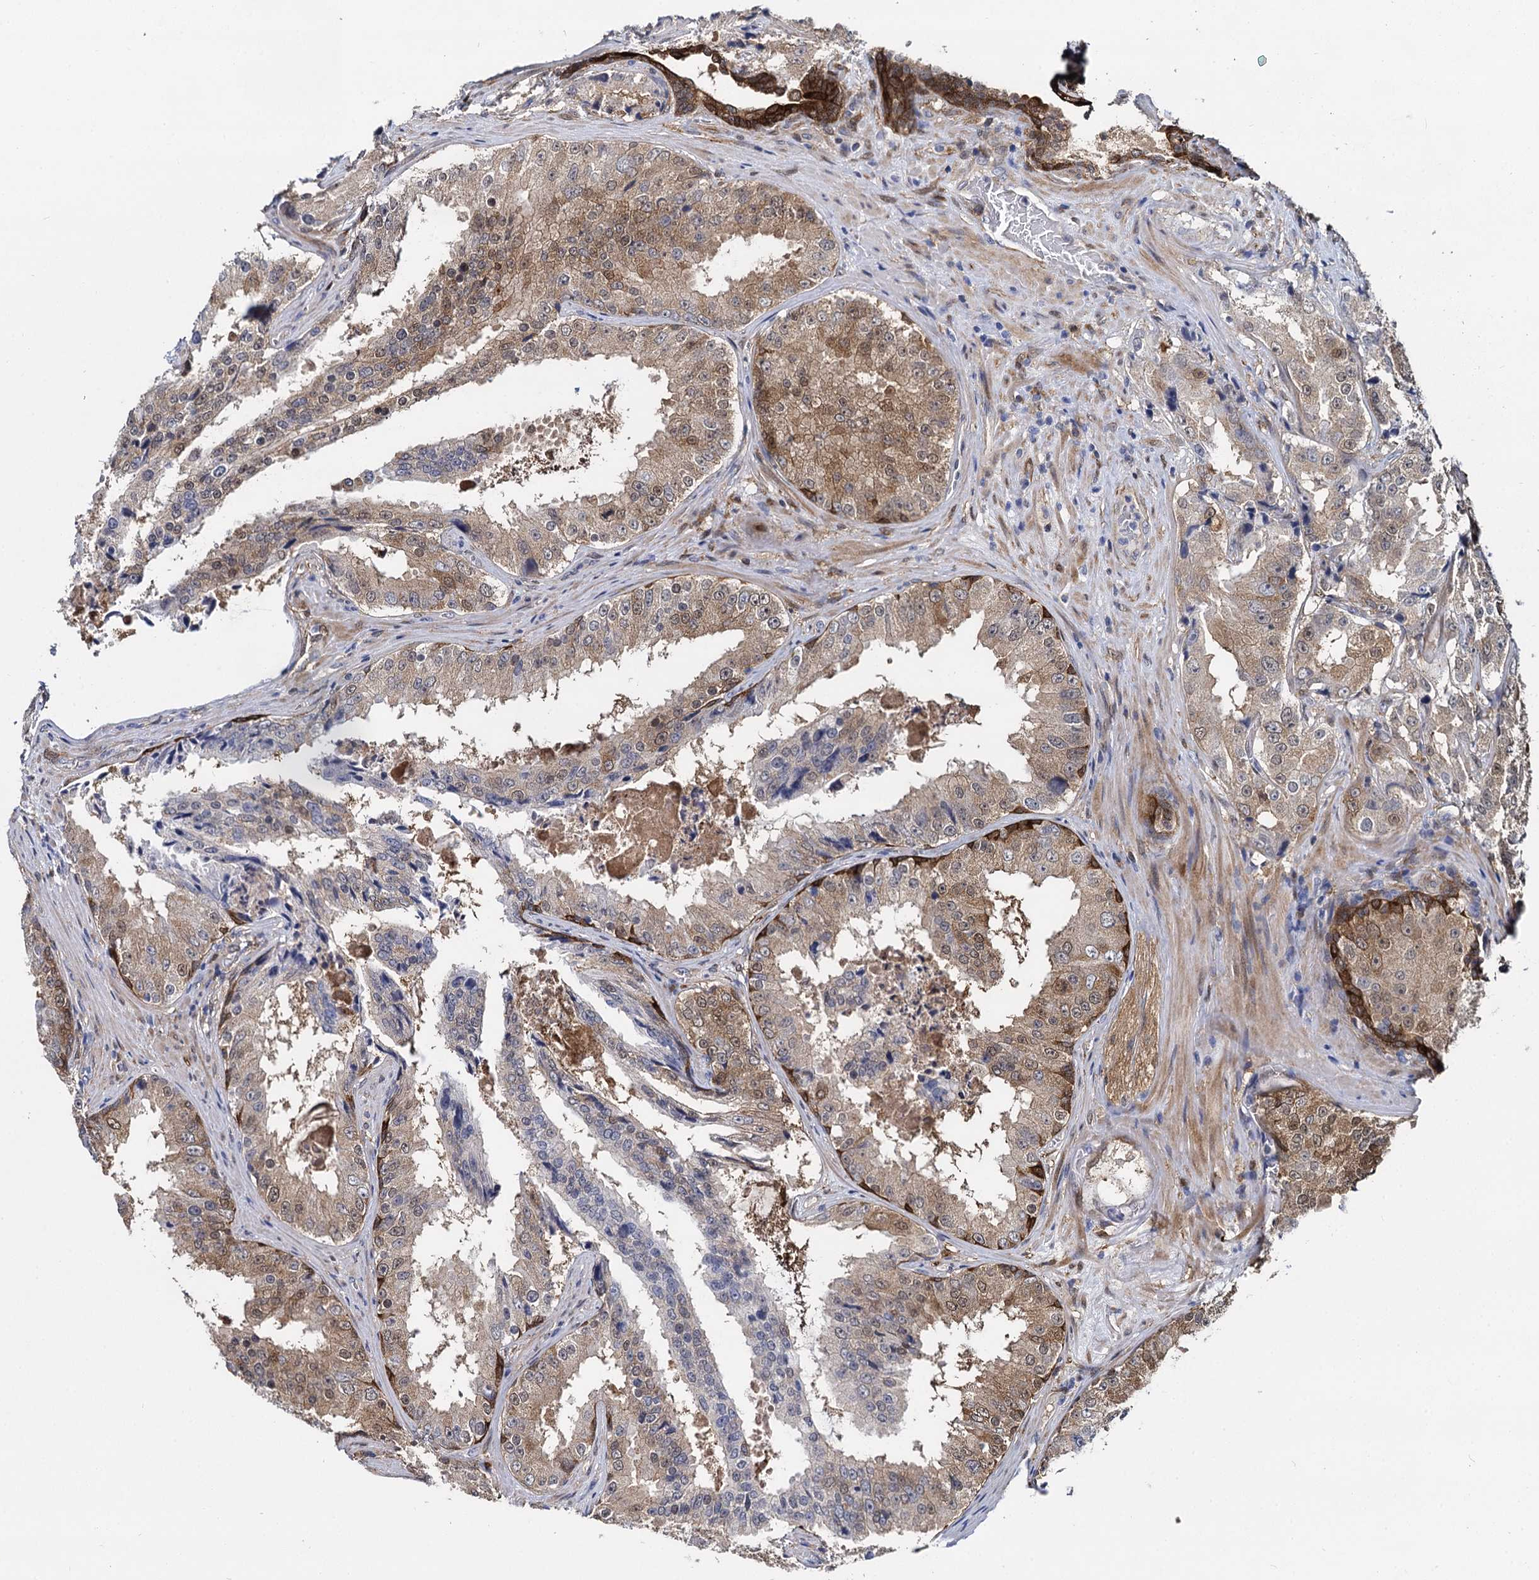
{"staining": {"intensity": "moderate", "quantity": "25%-75%", "location": "cytoplasmic/membranous"}, "tissue": "prostate cancer", "cell_type": "Tumor cells", "image_type": "cancer", "snomed": [{"axis": "morphology", "description": "Adenocarcinoma, High grade"}, {"axis": "topography", "description": "Prostate"}], "caption": "Tumor cells demonstrate medium levels of moderate cytoplasmic/membranous positivity in about 25%-75% of cells in prostate cancer (adenocarcinoma (high-grade)).", "gene": "GSTM3", "patient": {"sex": "male", "age": 73}}